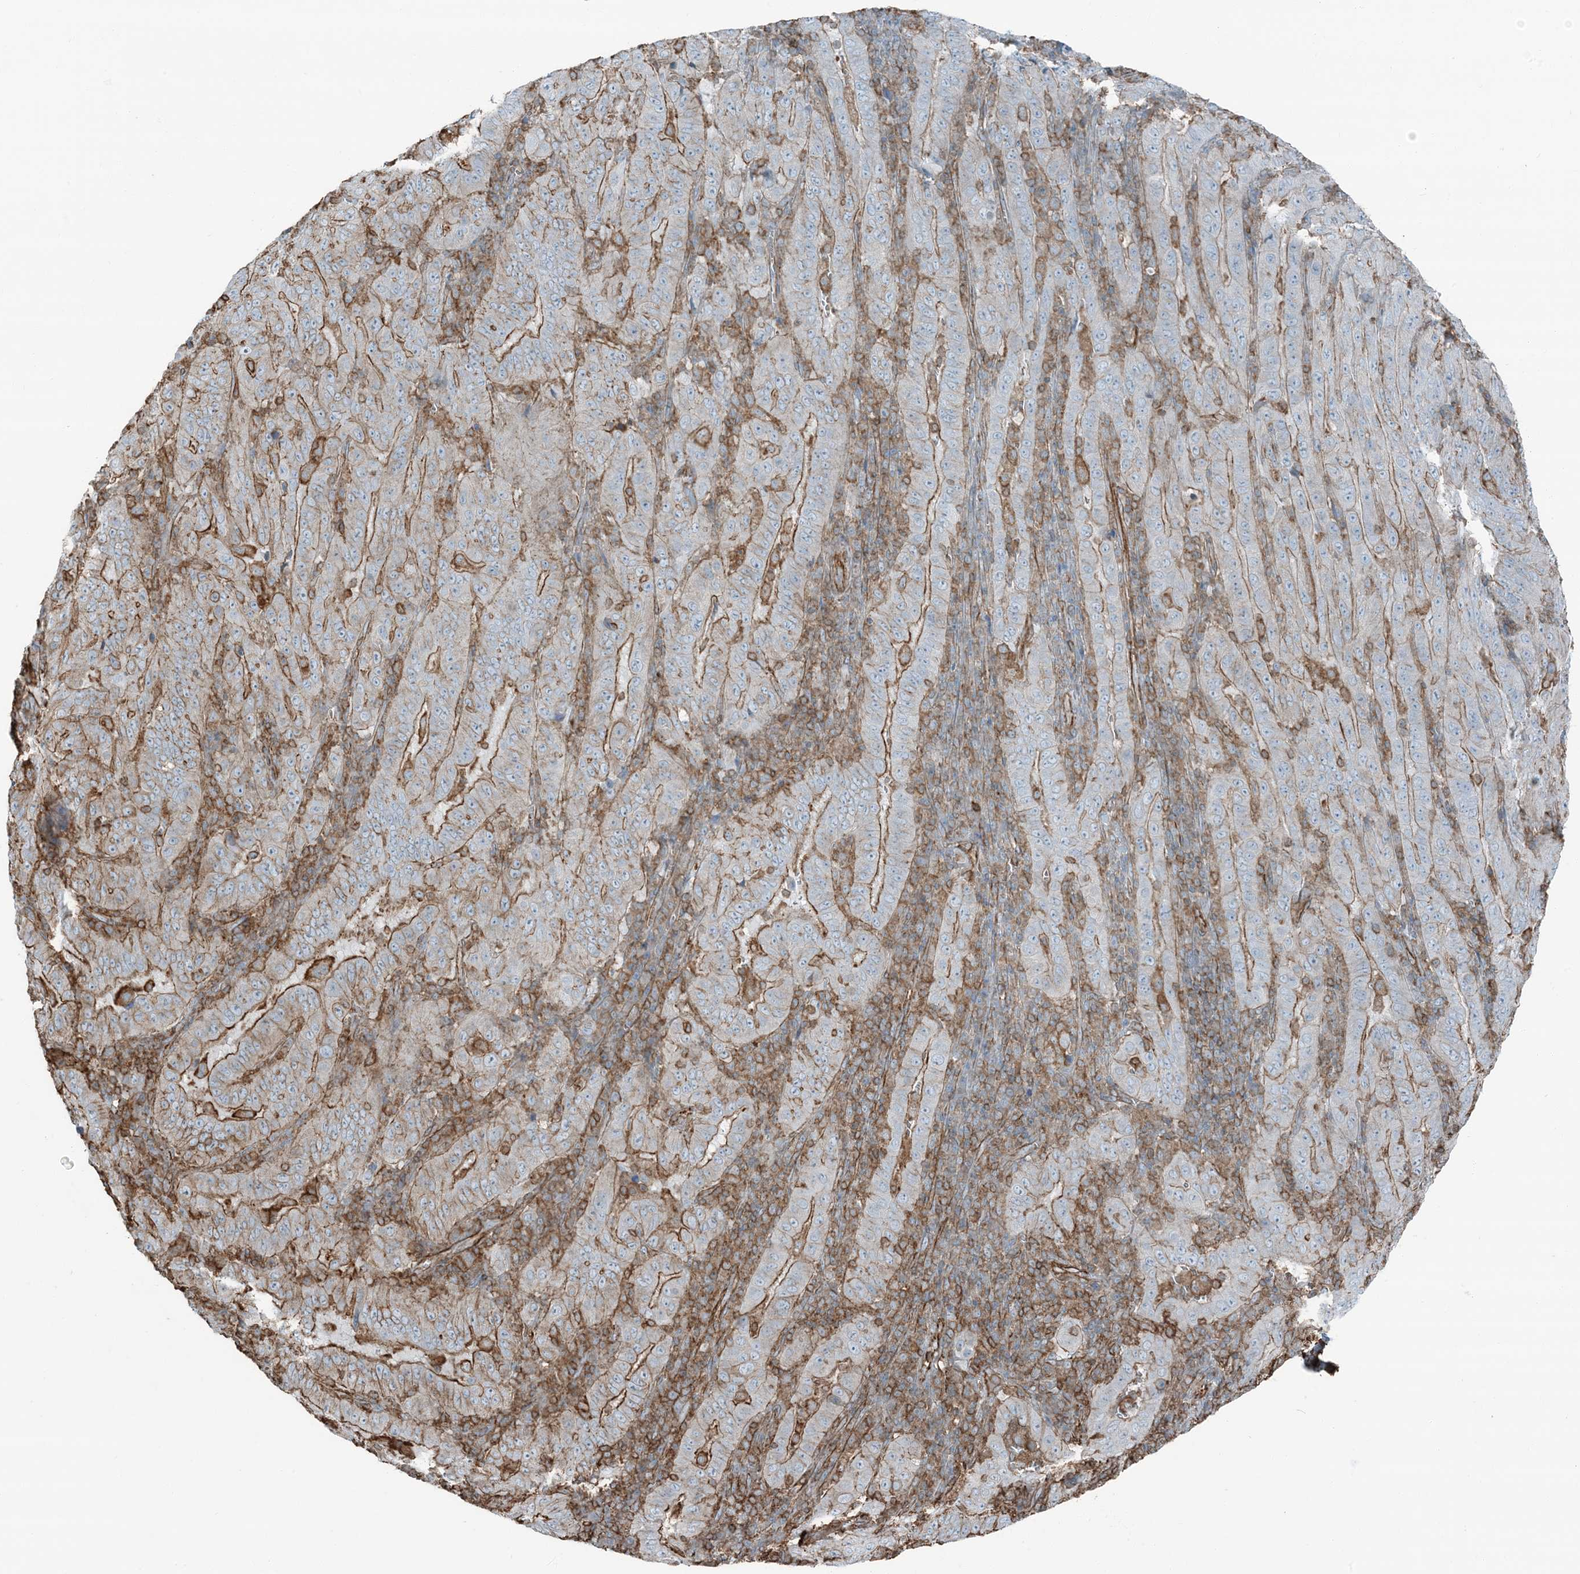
{"staining": {"intensity": "strong", "quantity": "25%-75%", "location": "cytoplasmic/membranous"}, "tissue": "pancreatic cancer", "cell_type": "Tumor cells", "image_type": "cancer", "snomed": [{"axis": "morphology", "description": "Adenocarcinoma, NOS"}, {"axis": "topography", "description": "Pancreas"}], "caption": "DAB immunohistochemical staining of human pancreatic cancer exhibits strong cytoplasmic/membranous protein staining in about 25%-75% of tumor cells.", "gene": "APOBEC3C", "patient": {"sex": "male", "age": 63}}